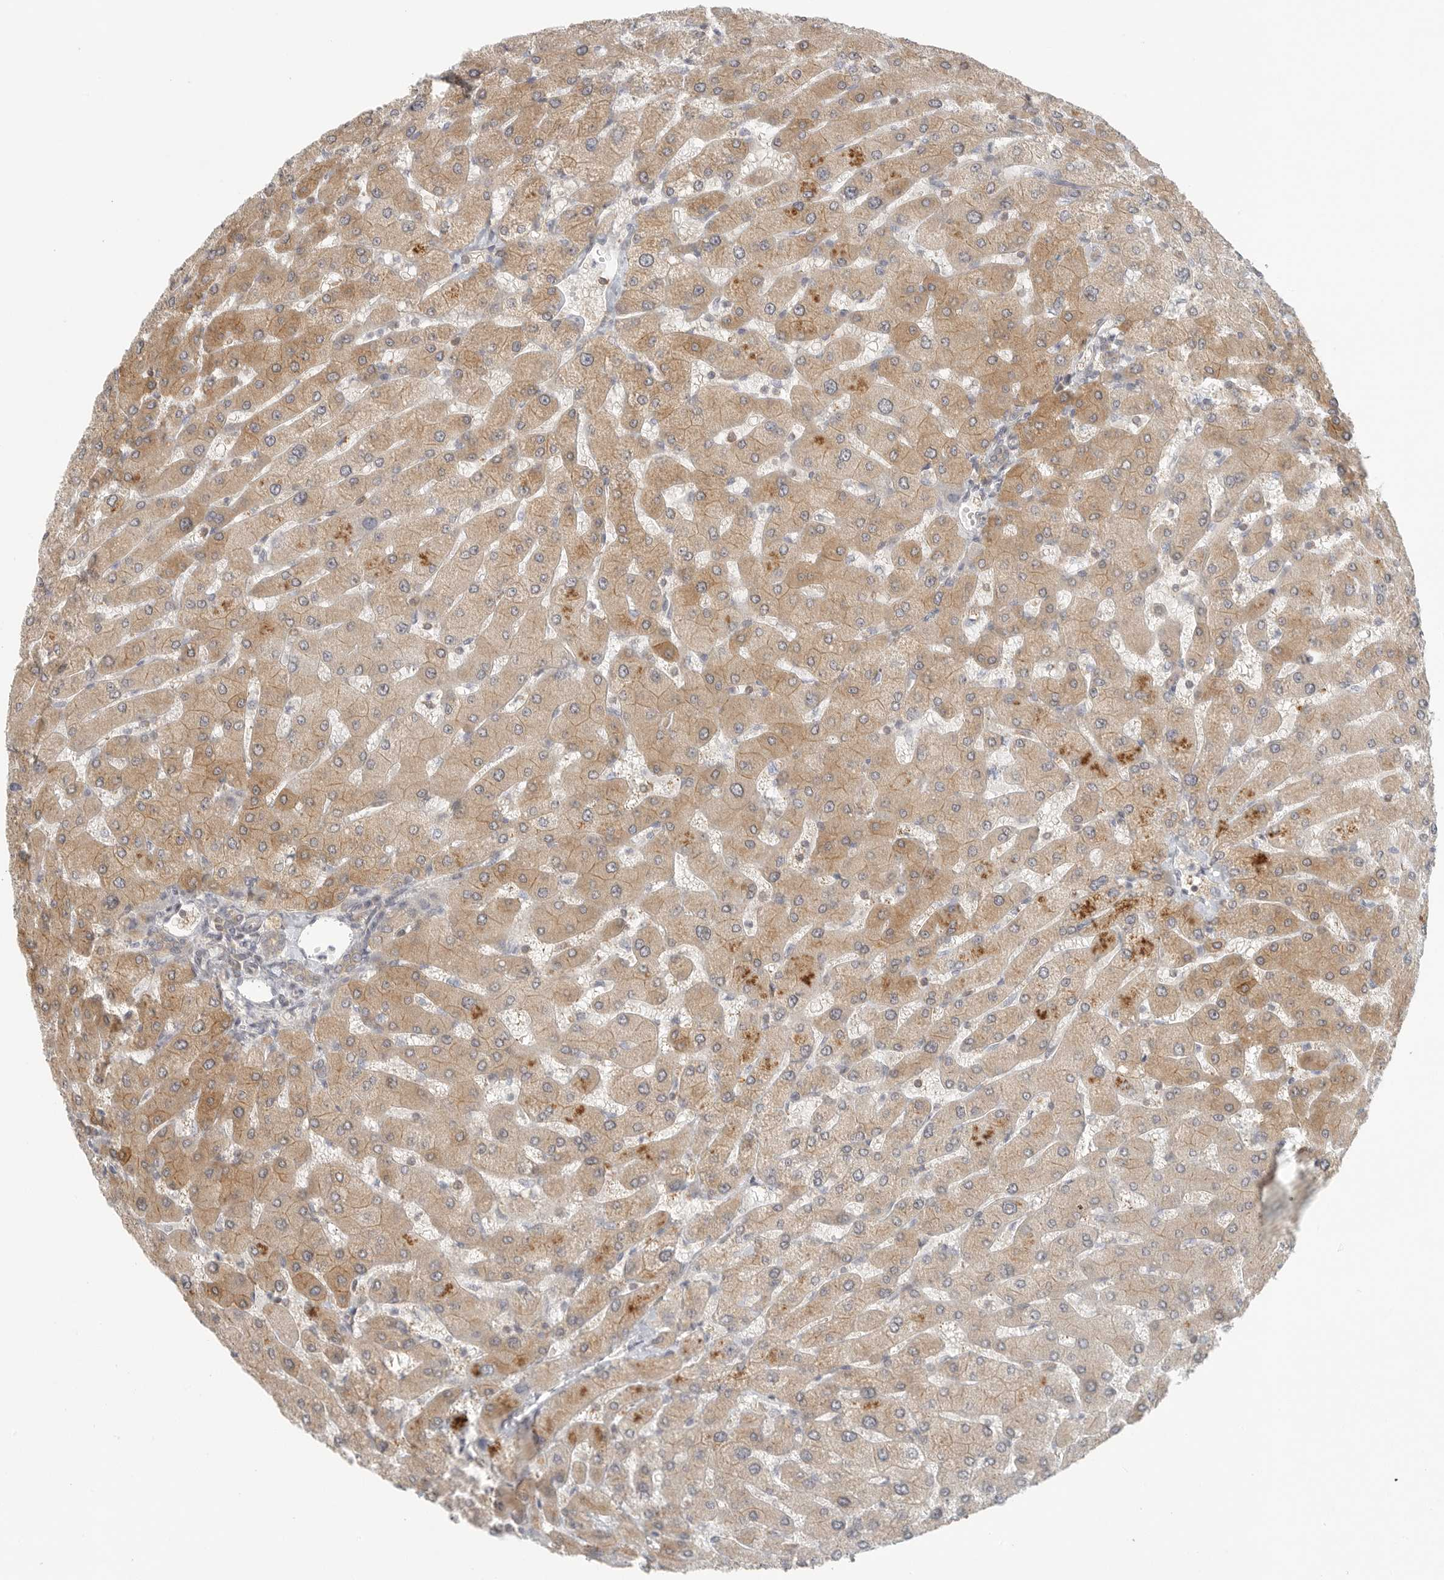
{"staining": {"intensity": "negative", "quantity": "none", "location": "none"}, "tissue": "liver", "cell_type": "Cholangiocytes", "image_type": "normal", "snomed": [{"axis": "morphology", "description": "Normal tissue, NOS"}, {"axis": "topography", "description": "Liver"}], "caption": "Immunohistochemical staining of unremarkable human liver reveals no significant positivity in cholangiocytes.", "gene": "HDAC6", "patient": {"sex": "male", "age": 55}}